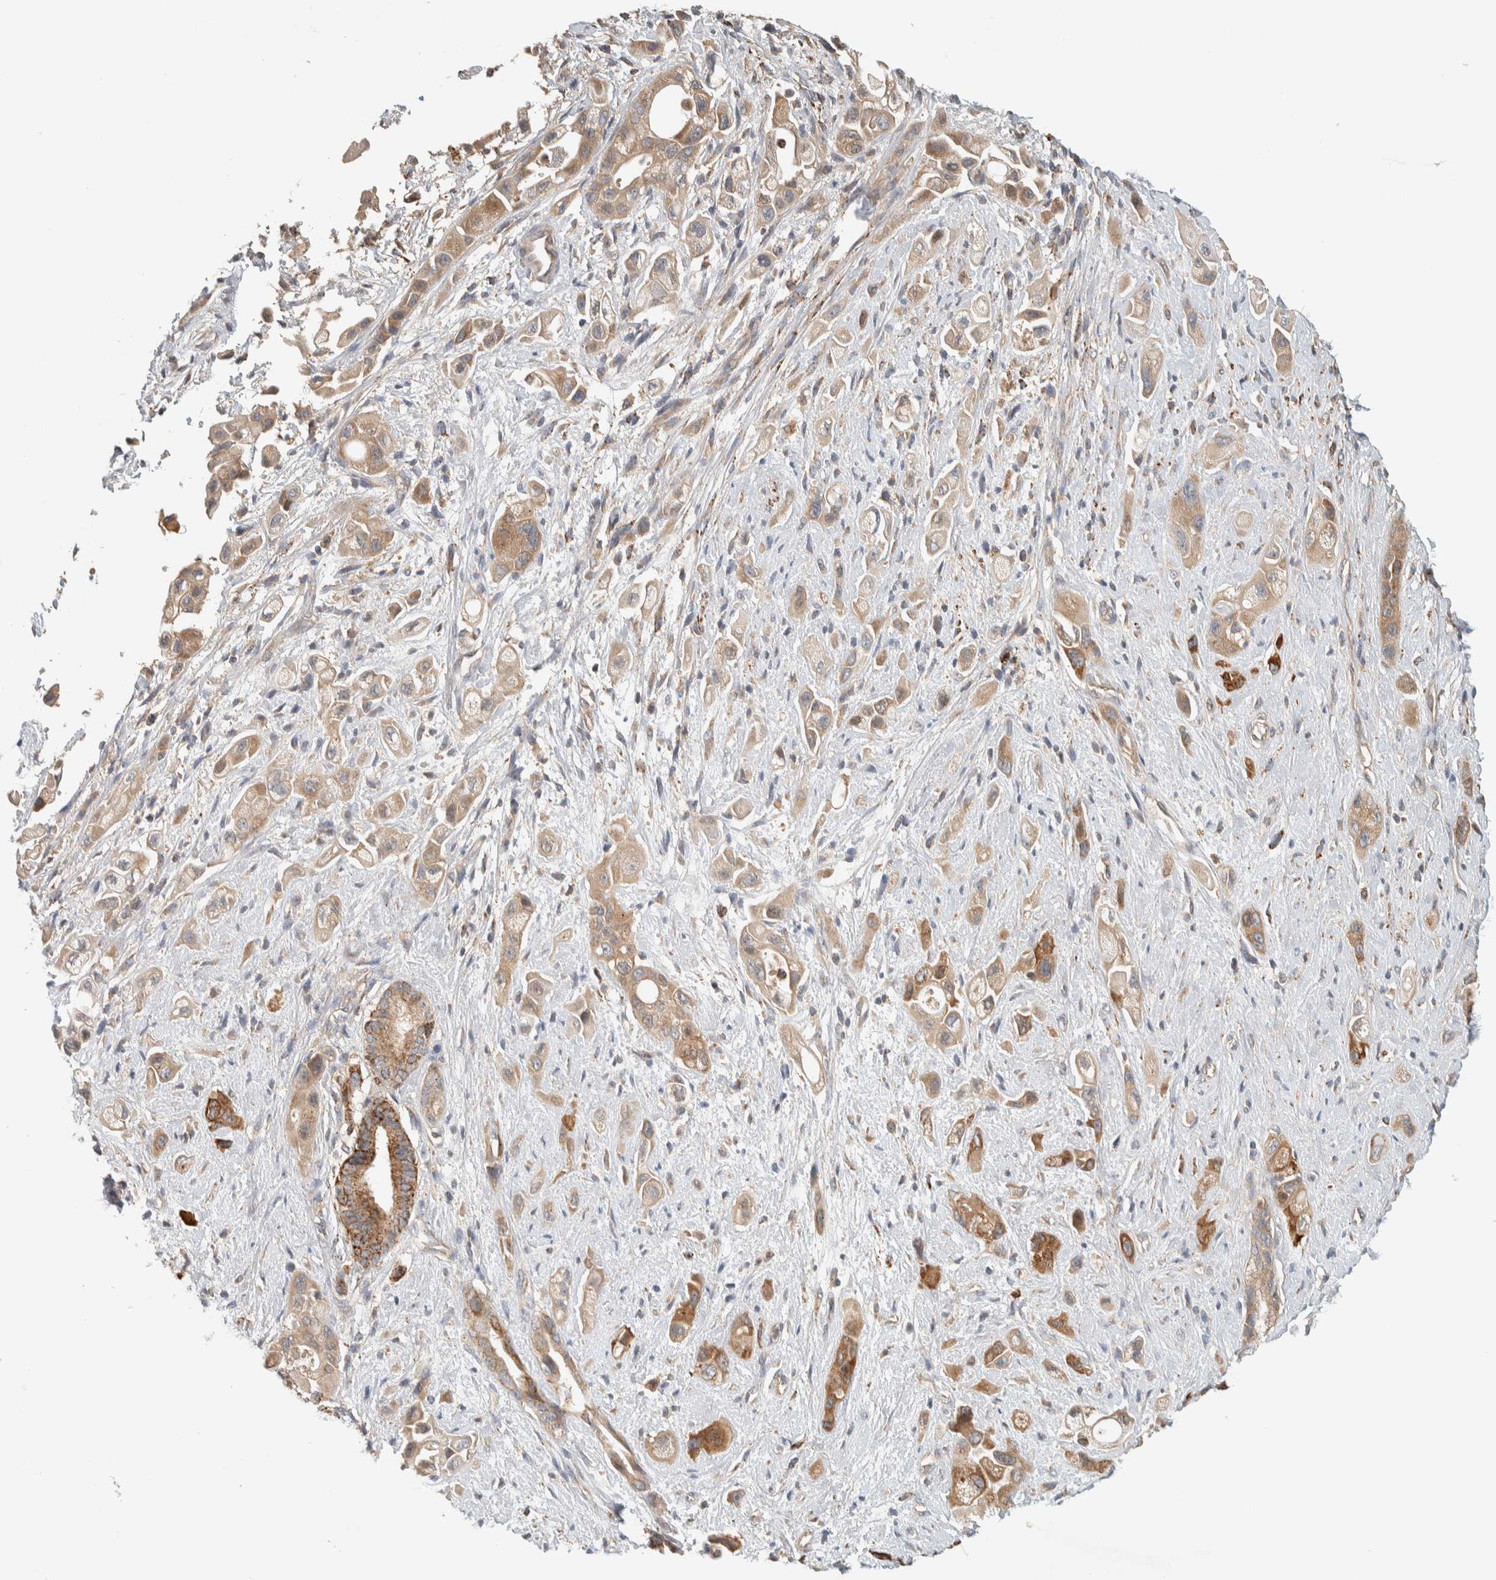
{"staining": {"intensity": "moderate", "quantity": ">75%", "location": "cytoplasmic/membranous"}, "tissue": "pancreatic cancer", "cell_type": "Tumor cells", "image_type": "cancer", "snomed": [{"axis": "morphology", "description": "Adenocarcinoma, NOS"}, {"axis": "topography", "description": "Pancreas"}], "caption": "Immunohistochemistry (DAB) staining of human adenocarcinoma (pancreatic) displays moderate cytoplasmic/membranous protein staining in about >75% of tumor cells.", "gene": "FAM167A", "patient": {"sex": "female", "age": 66}}